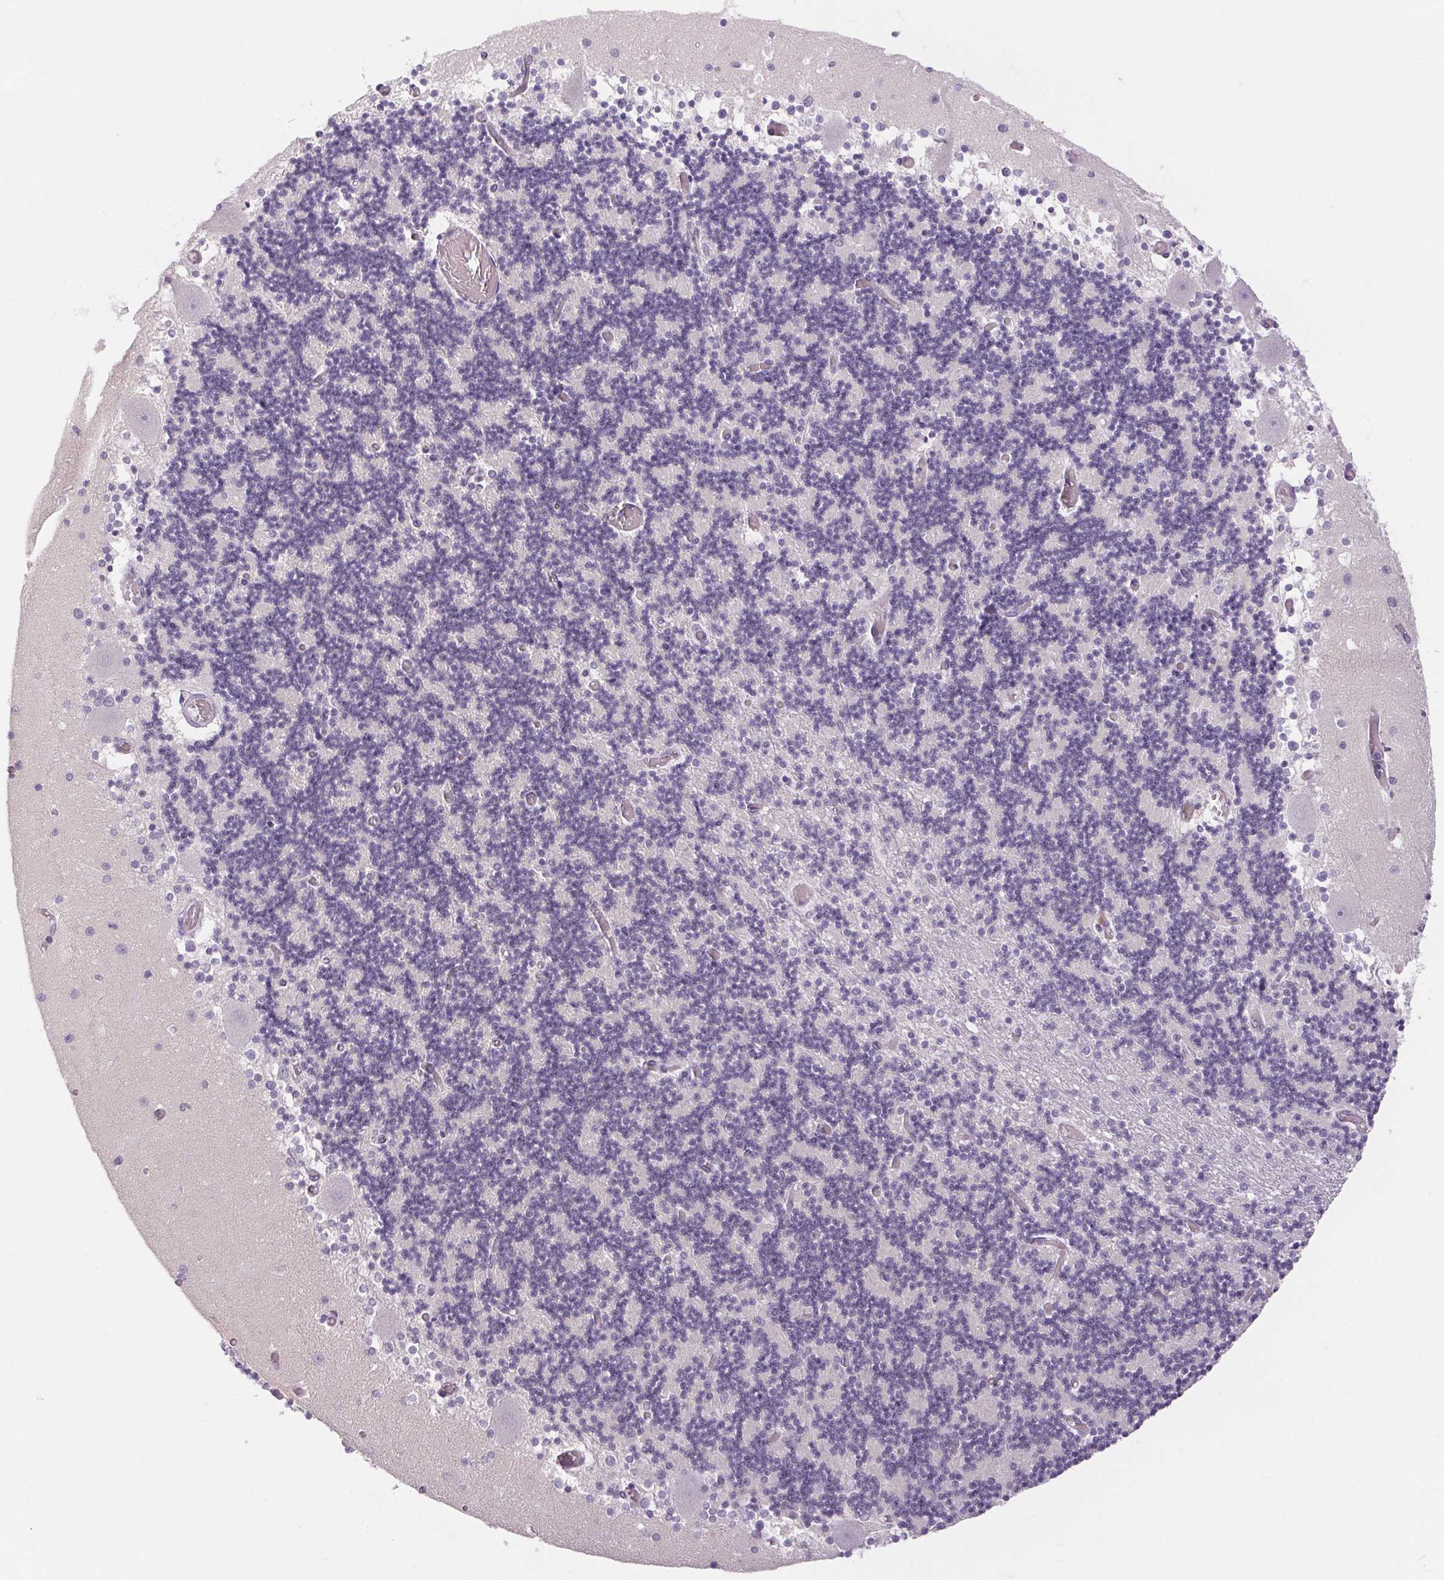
{"staining": {"intensity": "negative", "quantity": "none", "location": "none"}, "tissue": "cerebellum", "cell_type": "Cells in granular layer", "image_type": "normal", "snomed": [{"axis": "morphology", "description": "Normal tissue, NOS"}, {"axis": "topography", "description": "Cerebellum"}], "caption": "An IHC micrograph of benign cerebellum is shown. There is no staining in cells in granular layer of cerebellum. Nuclei are stained in blue.", "gene": "GBP6", "patient": {"sex": "female", "age": 28}}